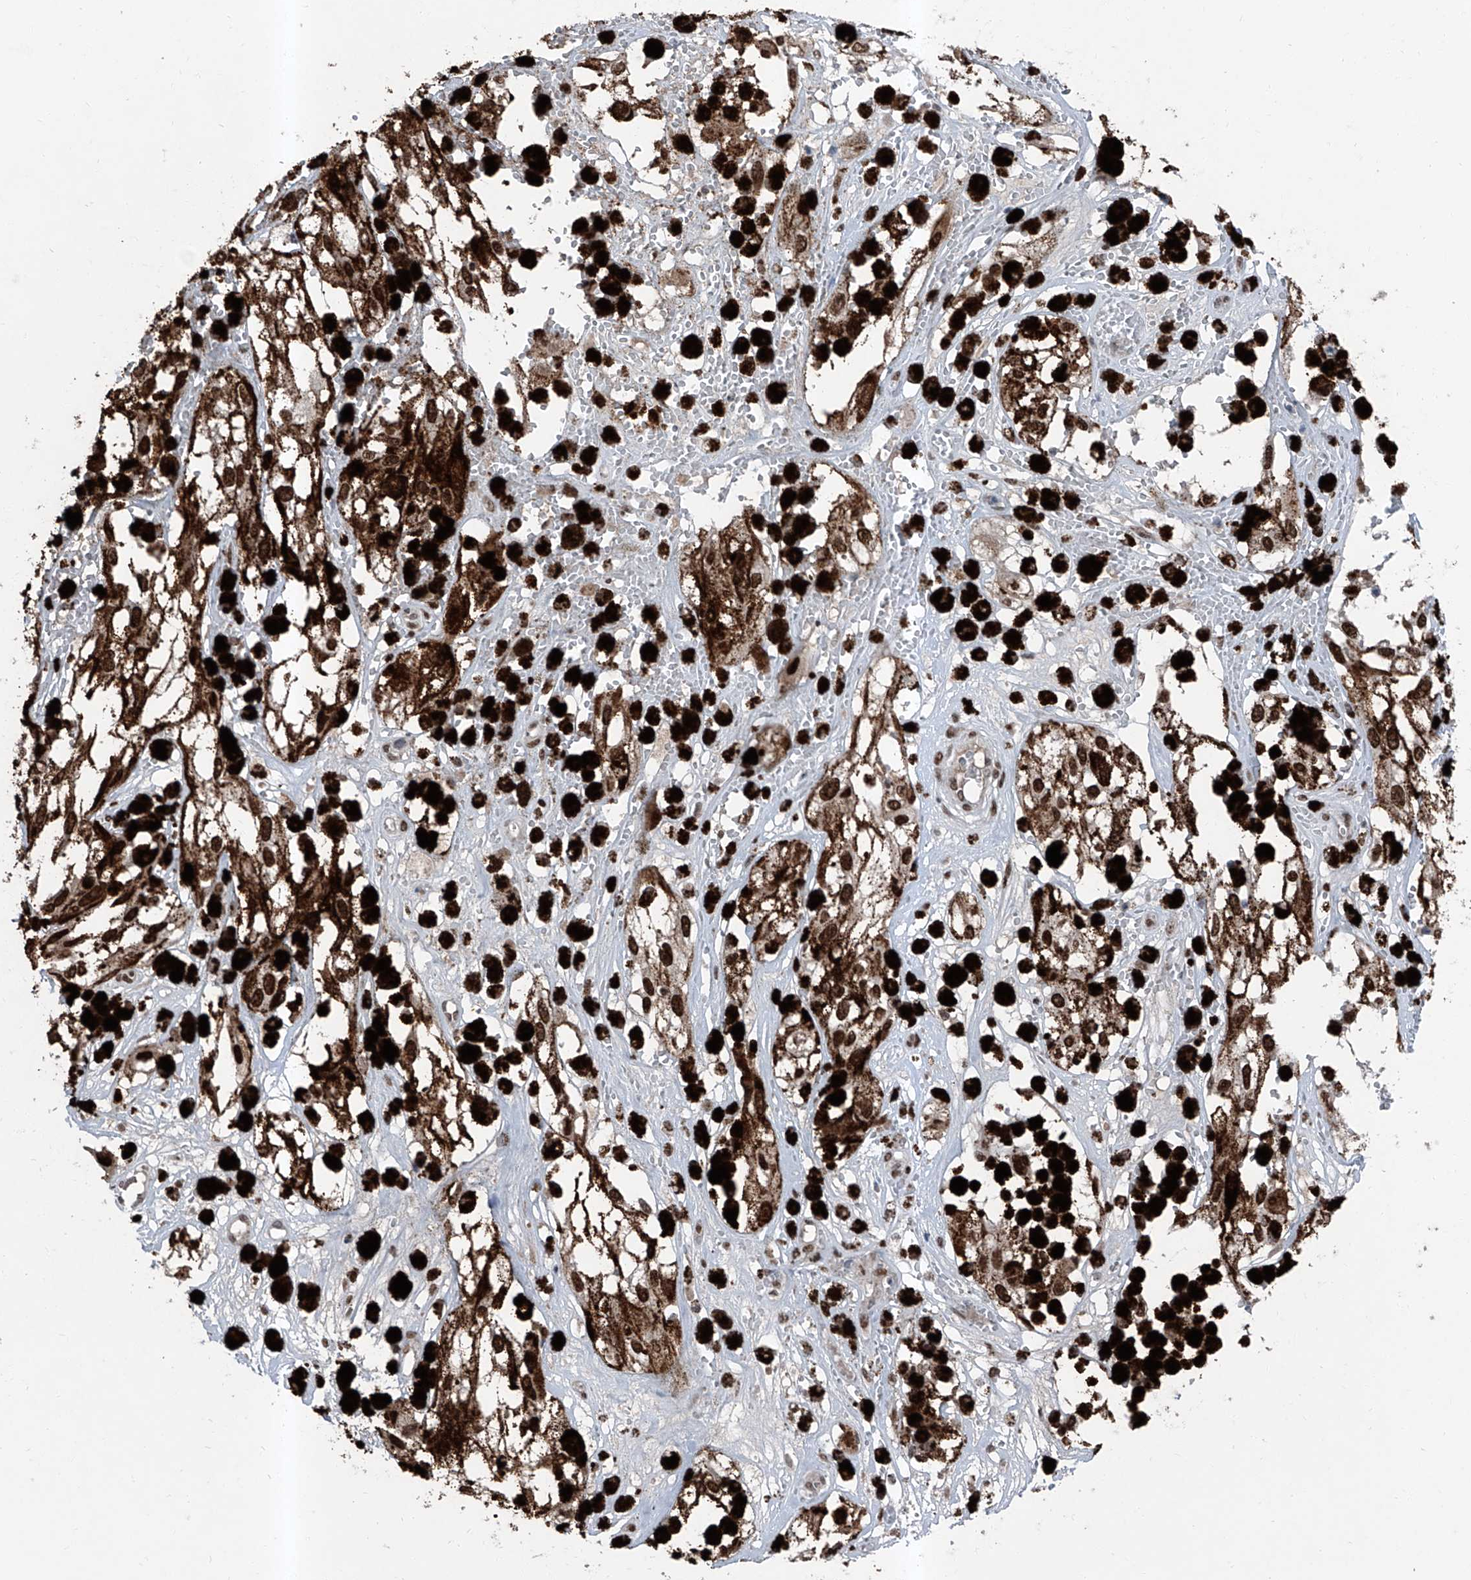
{"staining": {"intensity": "moderate", "quantity": ">75%", "location": "cytoplasmic/membranous,nuclear"}, "tissue": "melanoma", "cell_type": "Tumor cells", "image_type": "cancer", "snomed": [{"axis": "morphology", "description": "Malignant melanoma, NOS"}, {"axis": "topography", "description": "Skin"}], "caption": "The micrograph reveals a brown stain indicating the presence of a protein in the cytoplasmic/membranous and nuclear of tumor cells in malignant melanoma. Ihc stains the protein of interest in brown and the nuclei are stained blue.", "gene": "BMI1", "patient": {"sex": "male", "age": 88}}